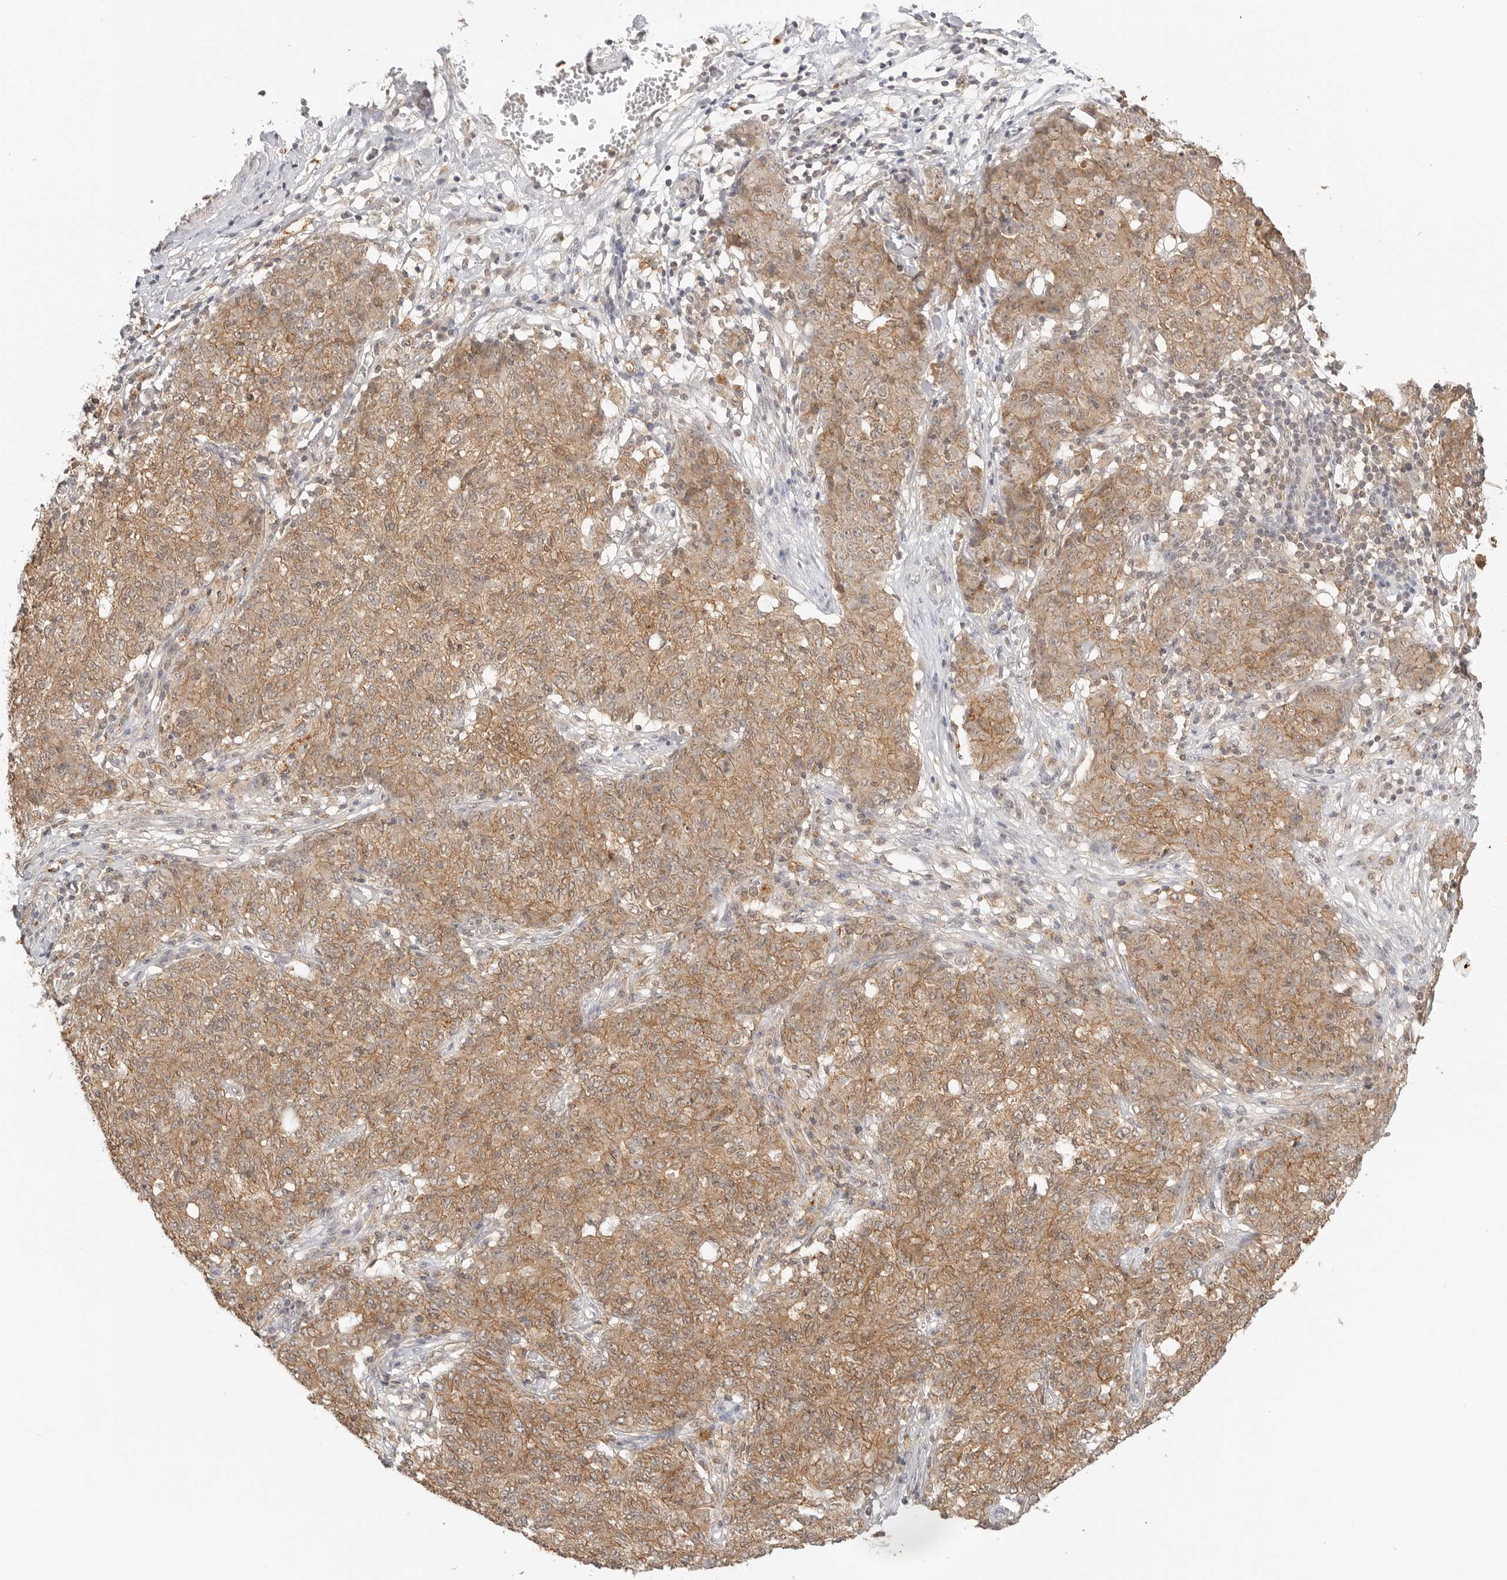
{"staining": {"intensity": "moderate", "quantity": ">75%", "location": "cytoplasmic/membranous"}, "tissue": "ovarian cancer", "cell_type": "Tumor cells", "image_type": "cancer", "snomed": [{"axis": "morphology", "description": "Carcinoma, endometroid"}, {"axis": "topography", "description": "Ovary"}], "caption": "Ovarian endometroid carcinoma stained with DAB immunohistochemistry (IHC) displays medium levels of moderate cytoplasmic/membranous positivity in about >75% of tumor cells.", "gene": "EPHA1", "patient": {"sex": "female", "age": 42}}